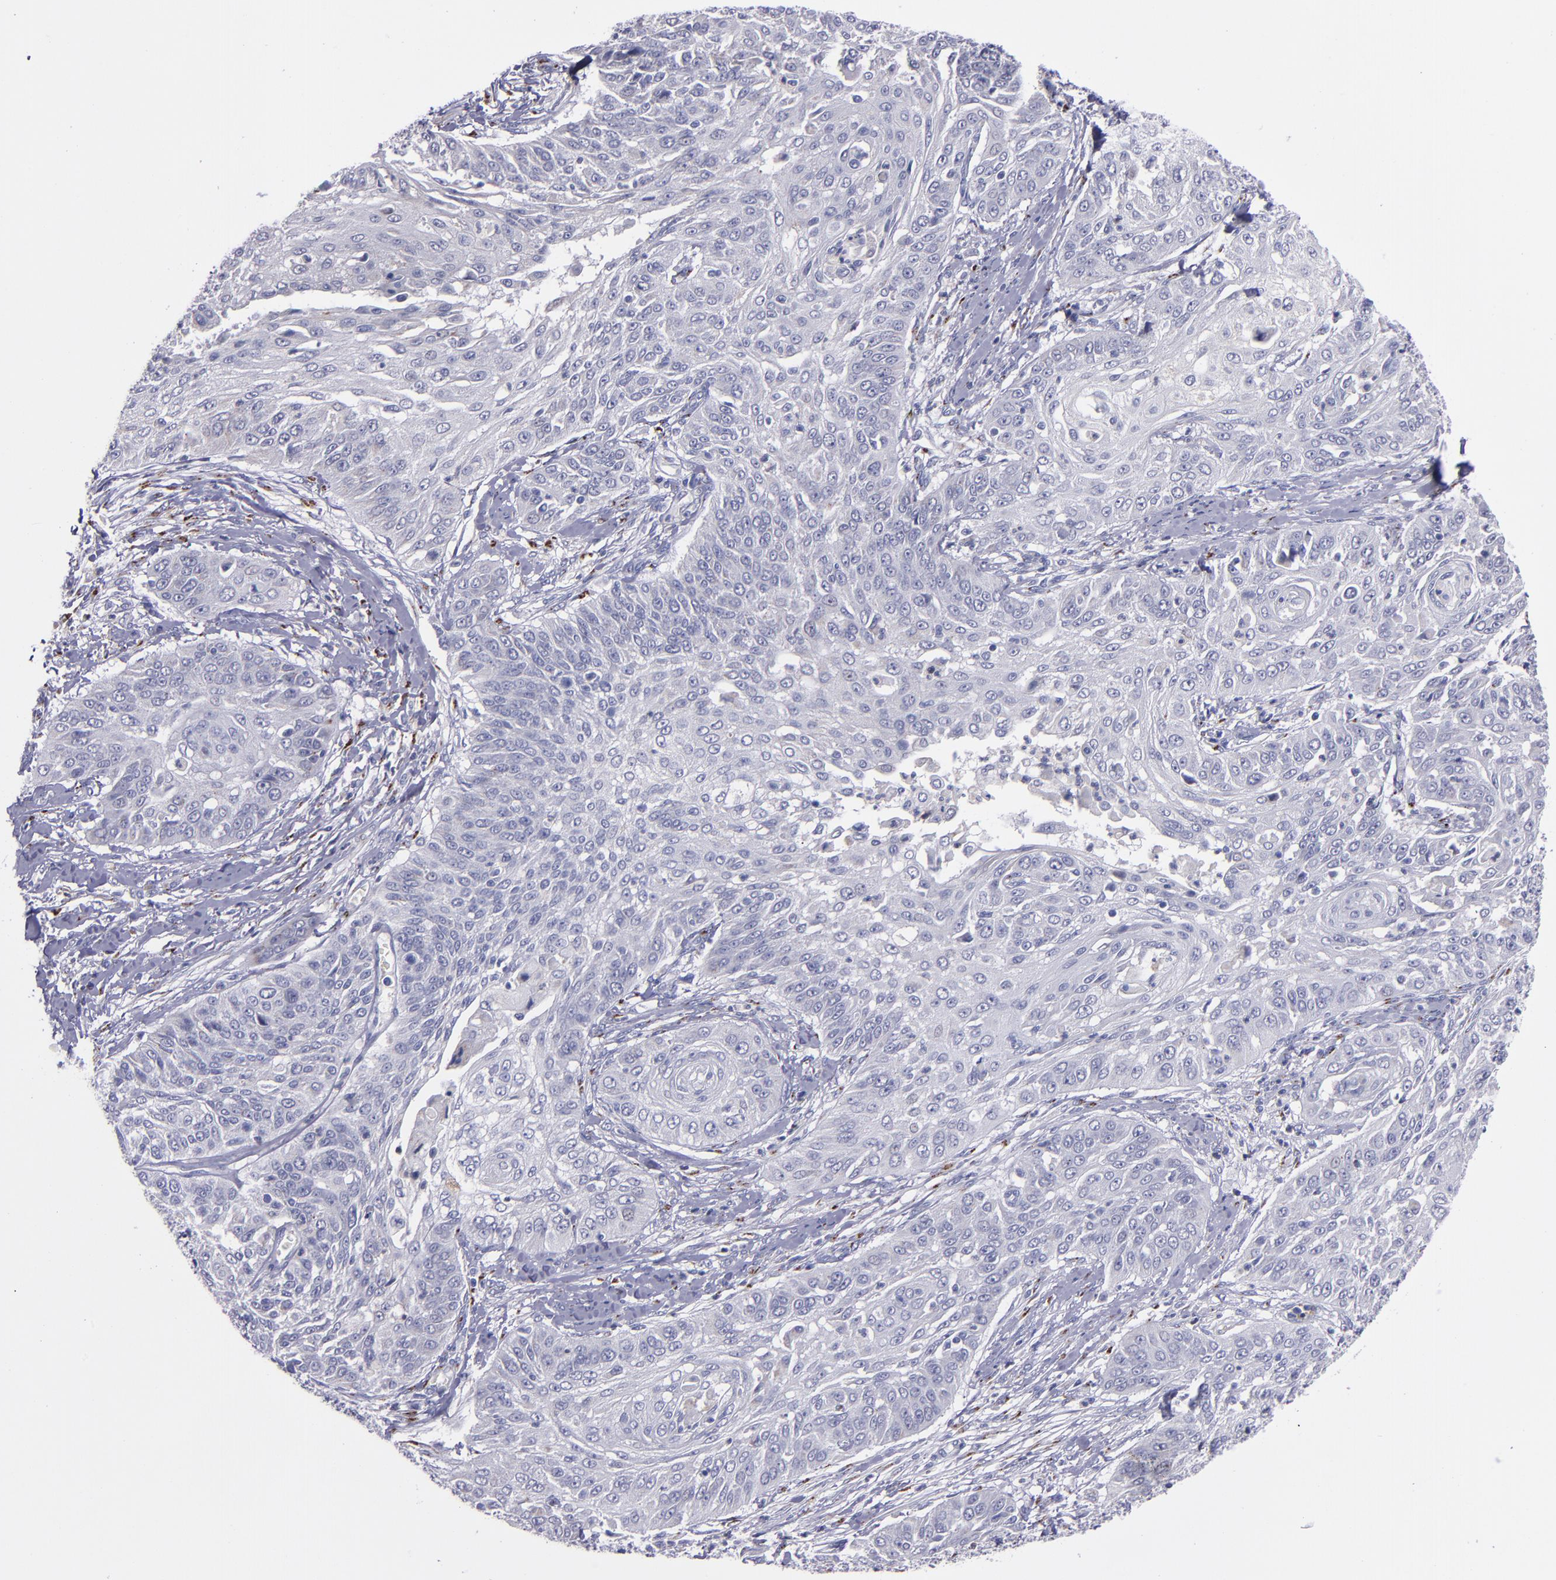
{"staining": {"intensity": "negative", "quantity": "none", "location": "none"}, "tissue": "cervical cancer", "cell_type": "Tumor cells", "image_type": "cancer", "snomed": [{"axis": "morphology", "description": "Squamous cell carcinoma, NOS"}, {"axis": "topography", "description": "Cervix"}], "caption": "This is an IHC histopathology image of cervical cancer. There is no staining in tumor cells.", "gene": "RAB41", "patient": {"sex": "female", "age": 64}}